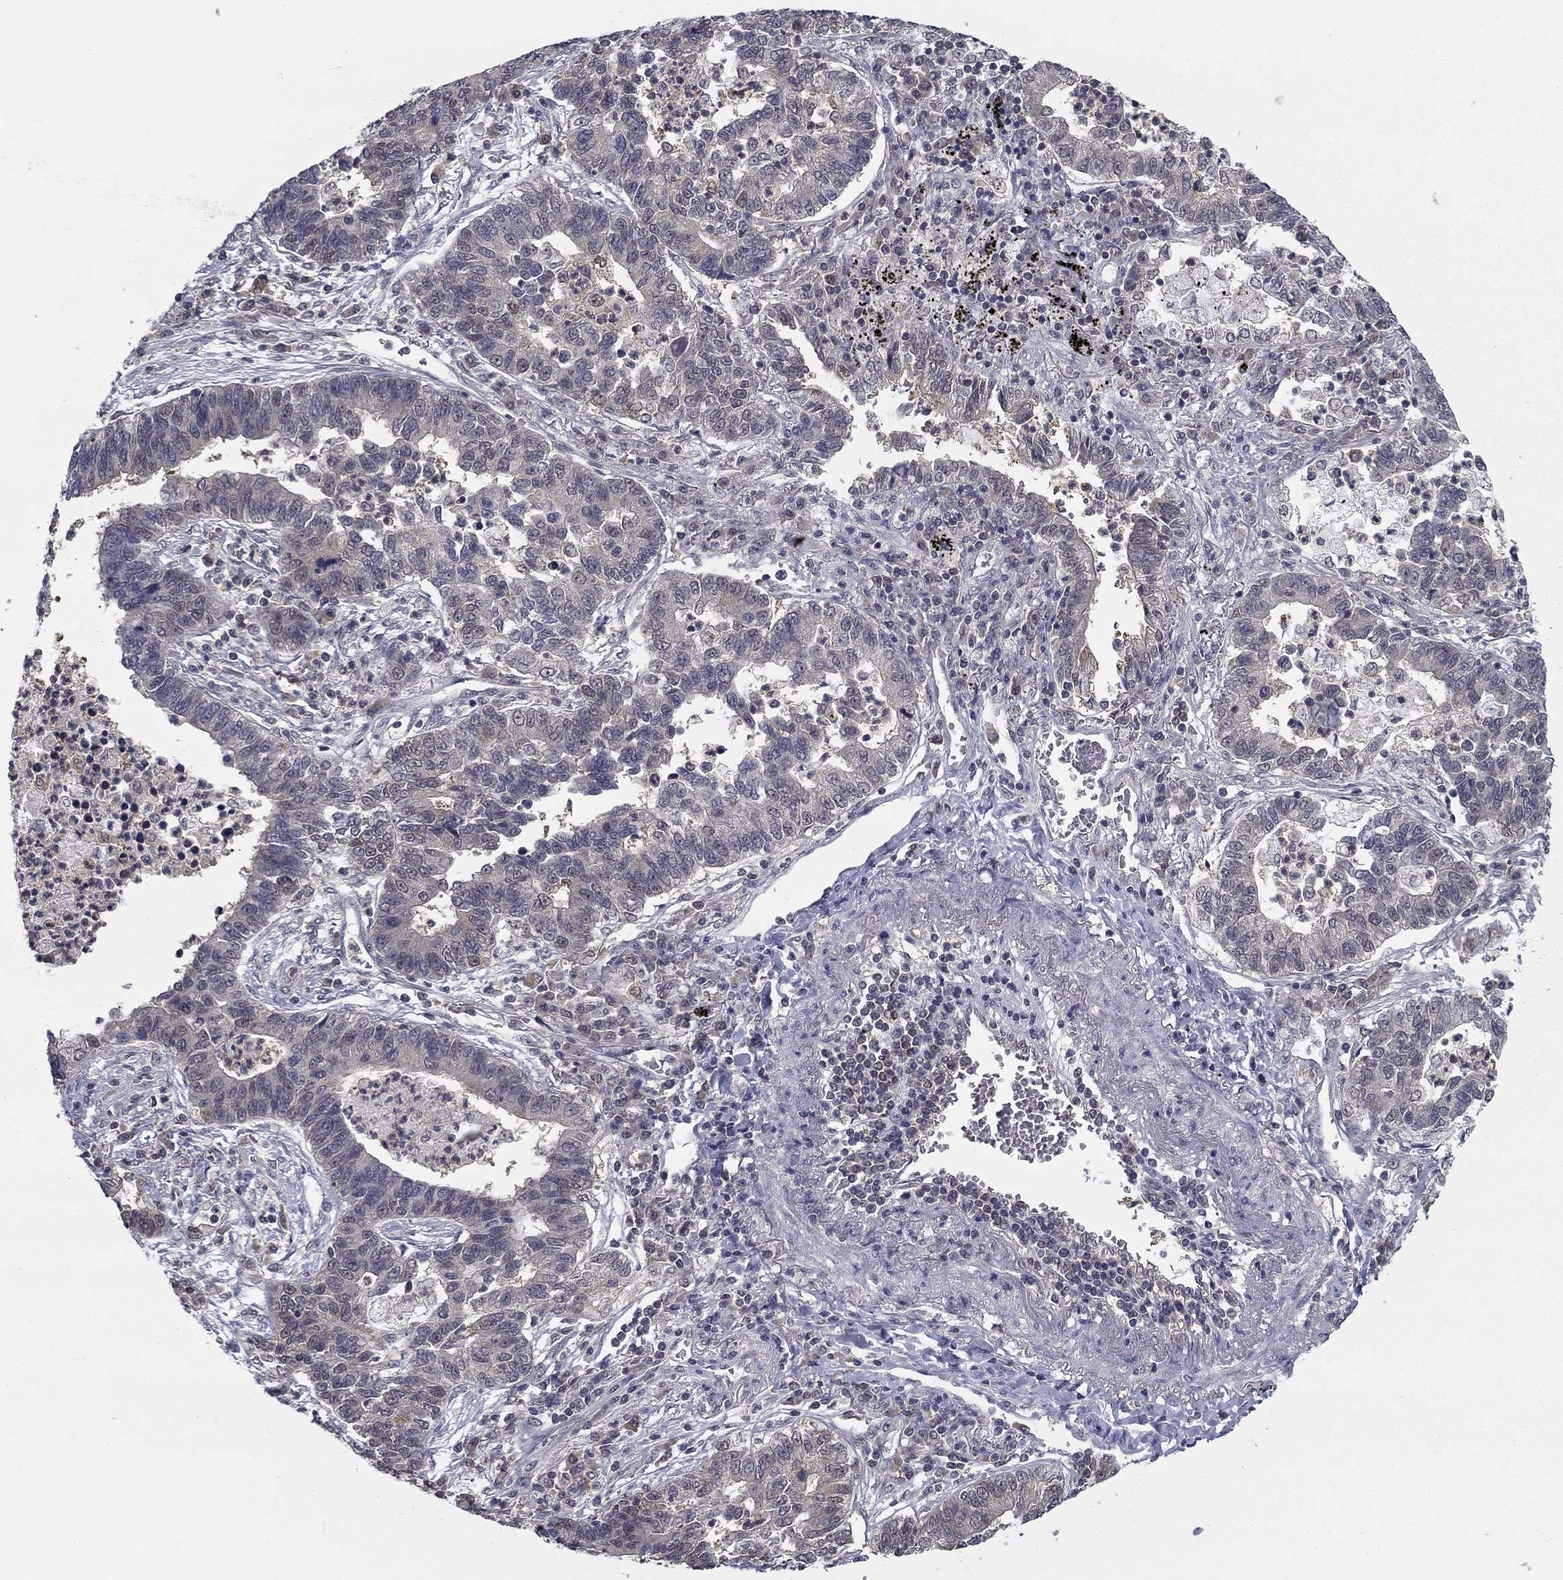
{"staining": {"intensity": "negative", "quantity": "none", "location": "none"}, "tissue": "lung cancer", "cell_type": "Tumor cells", "image_type": "cancer", "snomed": [{"axis": "morphology", "description": "Adenocarcinoma, NOS"}, {"axis": "topography", "description": "Lung"}], "caption": "DAB (3,3'-diaminobenzidine) immunohistochemical staining of lung cancer demonstrates no significant expression in tumor cells.", "gene": "NIT2", "patient": {"sex": "female", "age": 57}}